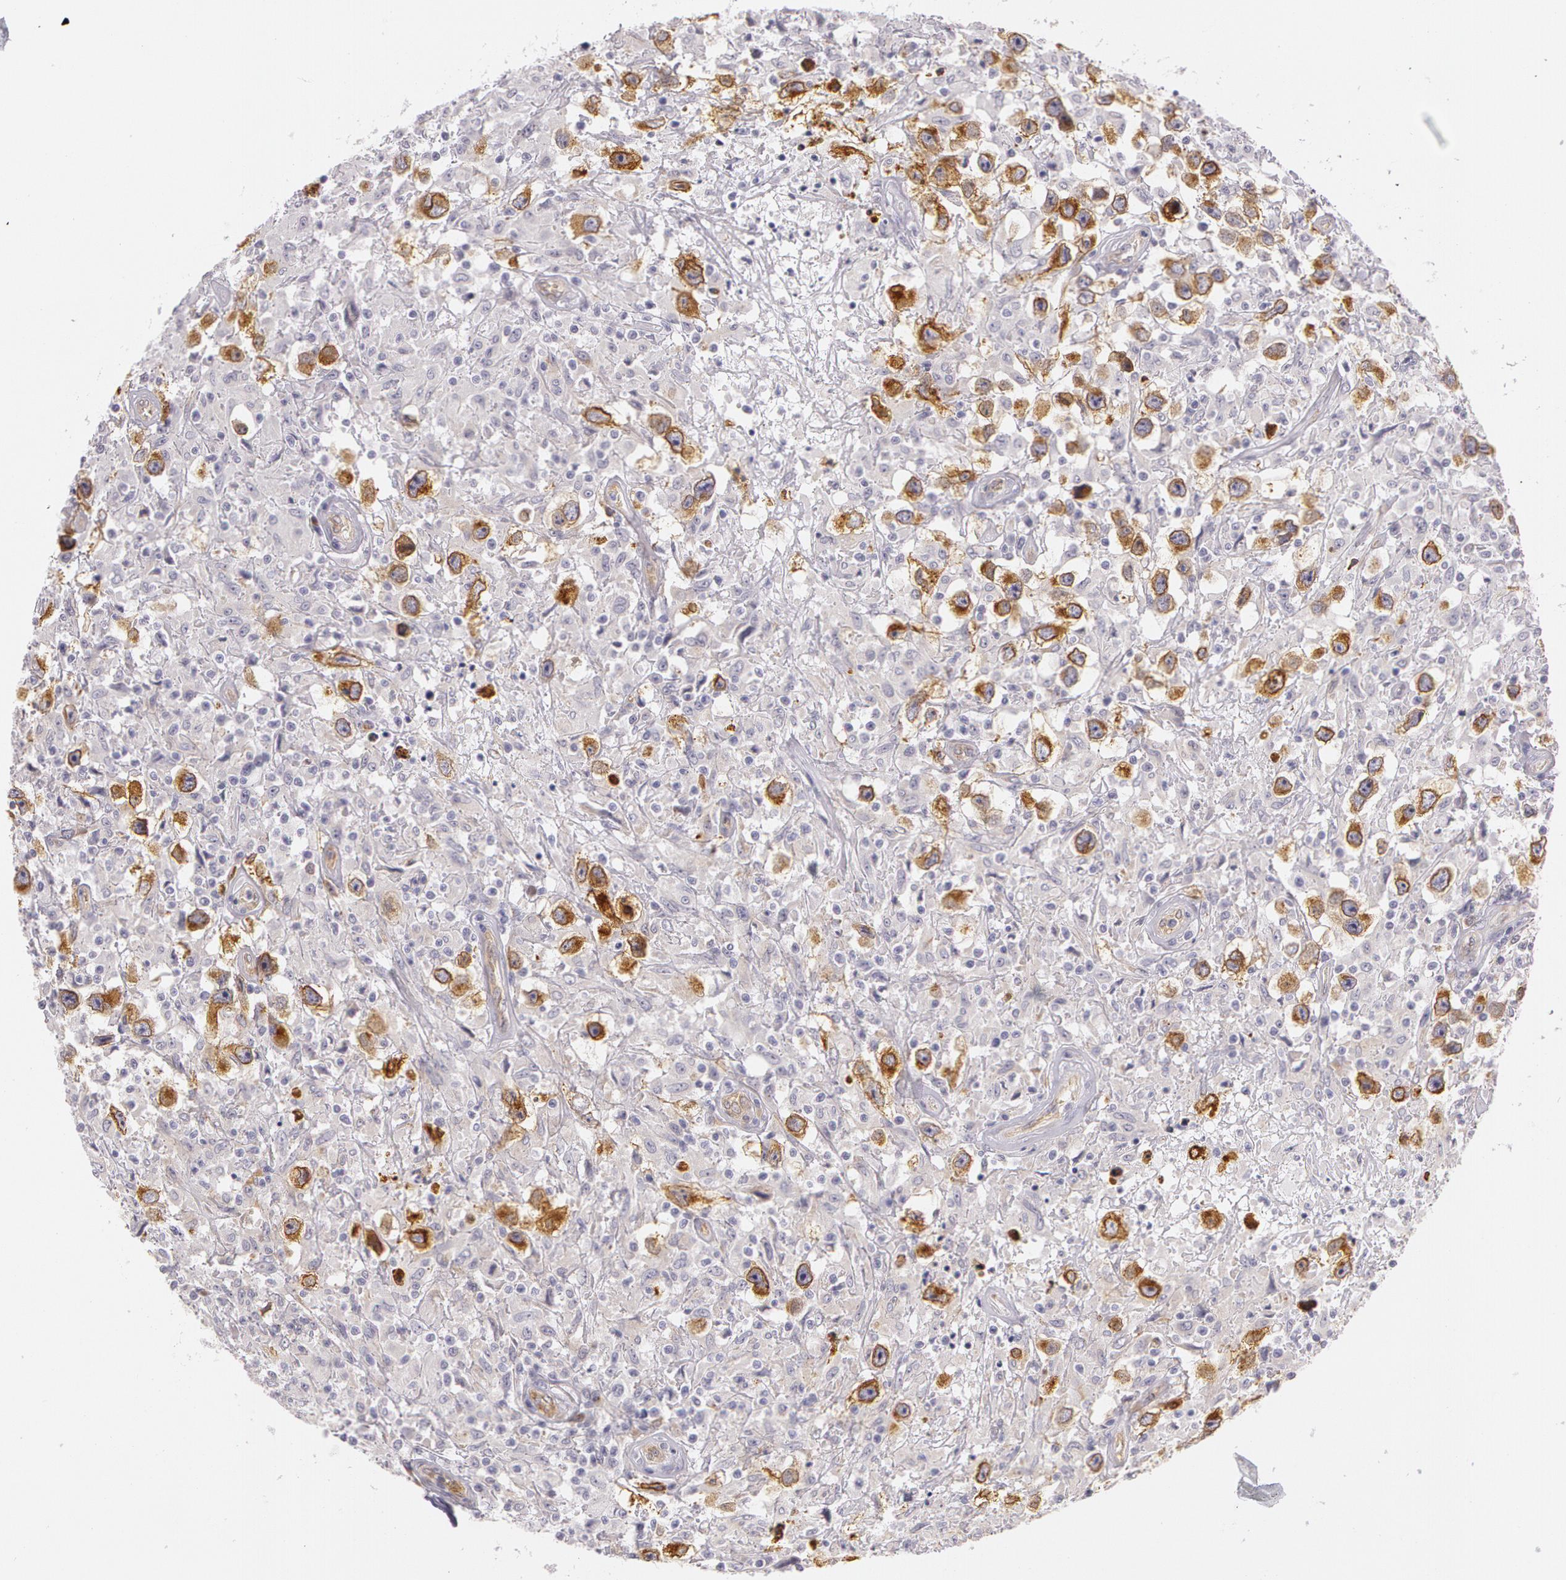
{"staining": {"intensity": "strong", "quantity": "25%-75%", "location": "cytoplasmic/membranous"}, "tissue": "testis cancer", "cell_type": "Tumor cells", "image_type": "cancer", "snomed": [{"axis": "morphology", "description": "Seminoma, NOS"}, {"axis": "topography", "description": "Testis"}], "caption": "Testis cancer was stained to show a protein in brown. There is high levels of strong cytoplasmic/membranous positivity in approximately 25%-75% of tumor cells. (DAB (3,3'-diaminobenzidine) IHC, brown staining for protein, blue staining for nuclei).", "gene": "APP", "patient": {"sex": "male", "age": 34}}